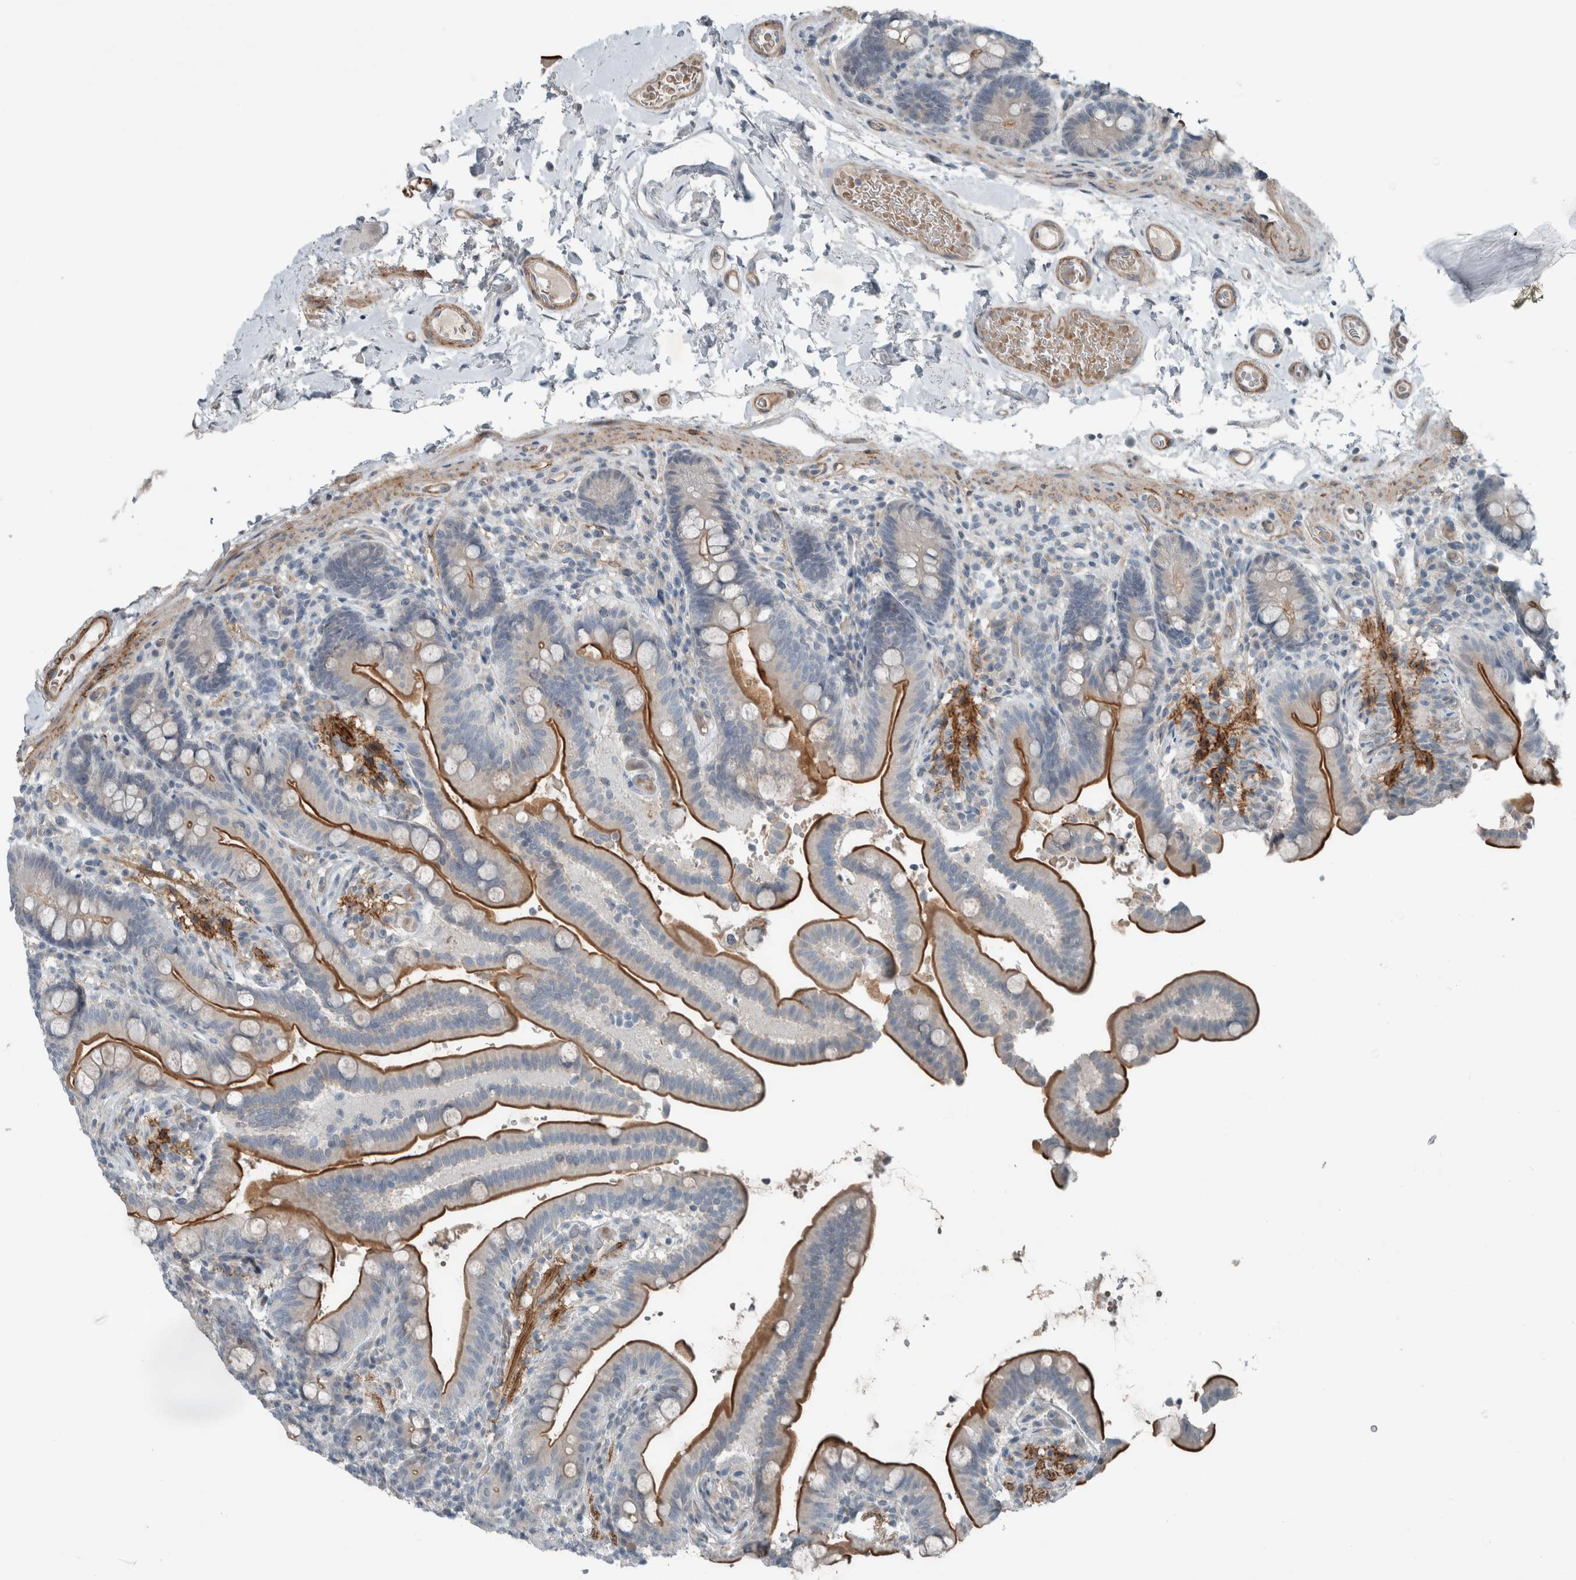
{"staining": {"intensity": "weak", "quantity": ">75%", "location": "cytoplasmic/membranous"}, "tissue": "colon", "cell_type": "Endothelial cells", "image_type": "normal", "snomed": [{"axis": "morphology", "description": "Normal tissue, NOS"}, {"axis": "topography", "description": "Smooth muscle"}, {"axis": "topography", "description": "Colon"}], "caption": "Protein expression by immunohistochemistry (IHC) displays weak cytoplasmic/membranous positivity in approximately >75% of endothelial cells in normal colon.", "gene": "JADE2", "patient": {"sex": "male", "age": 73}}